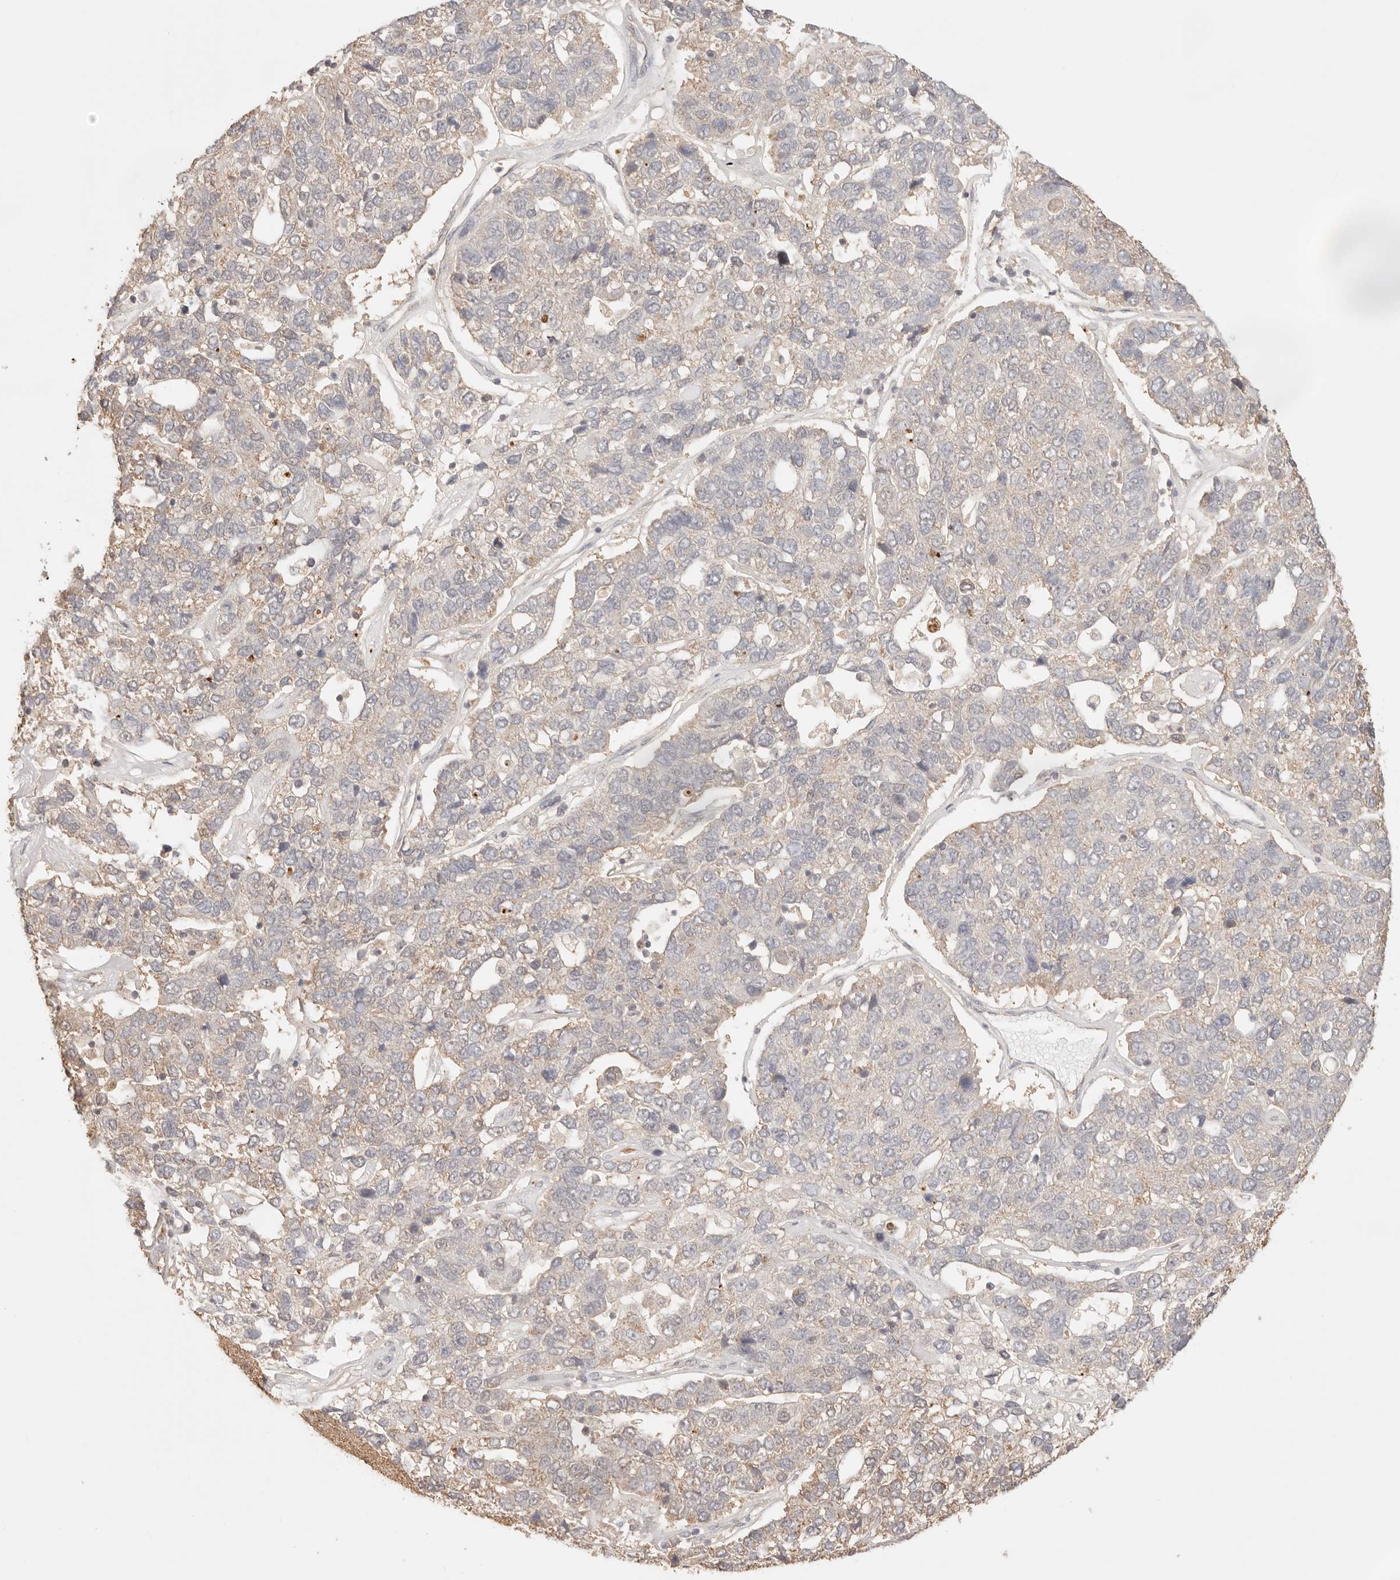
{"staining": {"intensity": "weak", "quantity": "<25%", "location": "cytoplasmic/membranous"}, "tissue": "pancreatic cancer", "cell_type": "Tumor cells", "image_type": "cancer", "snomed": [{"axis": "morphology", "description": "Adenocarcinoma, NOS"}, {"axis": "topography", "description": "Pancreas"}], "caption": "Micrograph shows no significant protein expression in tumor cells of adenocarcinoma (pancreatic). (Stains: DAB (3,3'-diaminobenzidine) immunohistochemistry (IHC) with hematoxylin counter stain, Microscopy: brightfield microscopy at high magnification).", "gene": "IL1R2", "patient": {"sex": "female", "age": 61}}